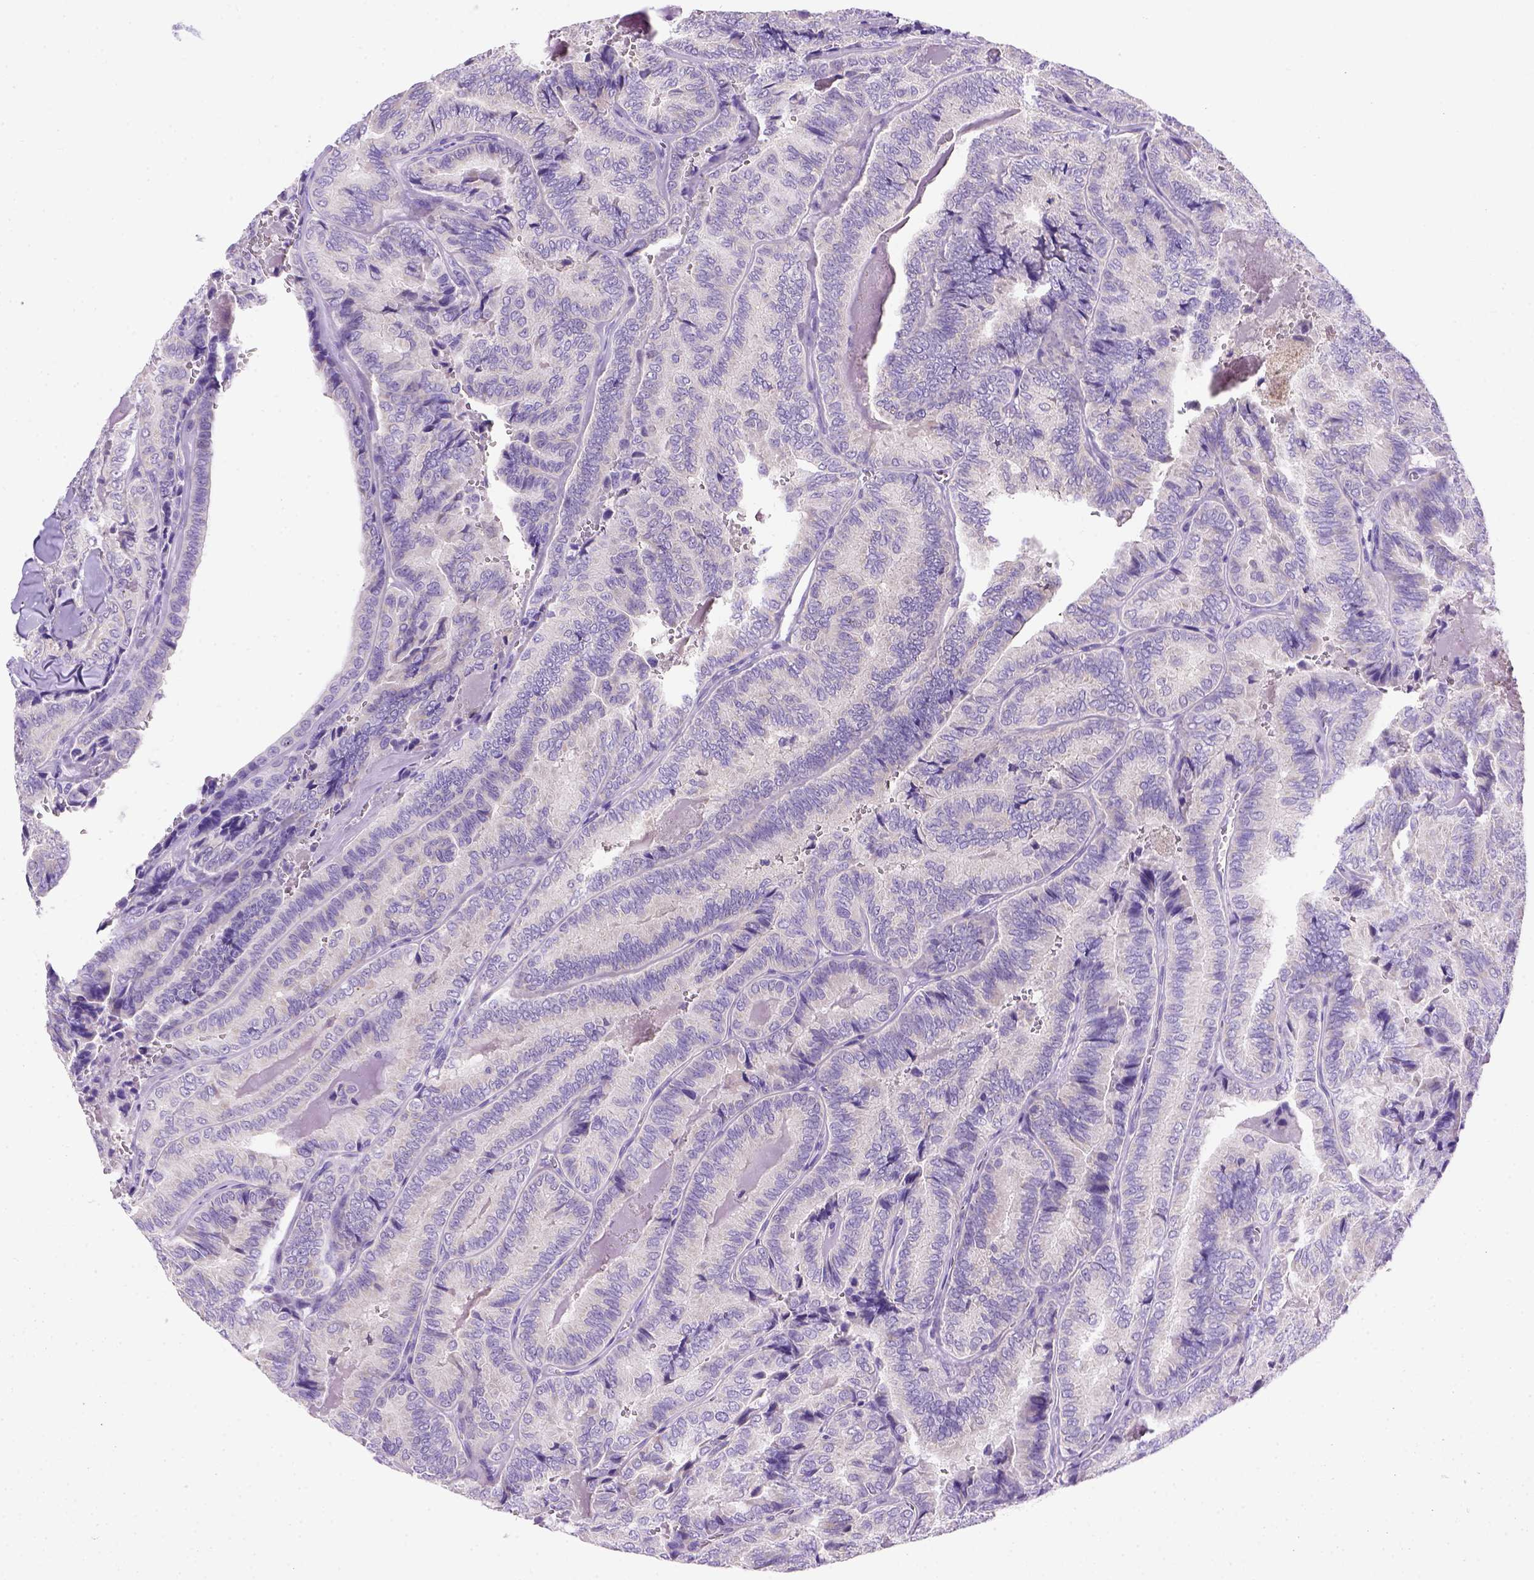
{"staining": {"intensity": "negative", "quantity": "none", "location": "none"}, "tissue": "thyroid cancer", "cell_type": "Tumor cells", "image_type": "cancer", "snomed": [{"axis": "morphology", "description": "Papillary adenocarcinoma, NOS"}, {"axis": "topography", "description": "Thyroid gland"}], "caption": "This is an immunohistochemistry photomicrograph of human papillary adenocarcinoma (thyroid). There is no staining in tumor cells.", "gene": "FOXI1", "patient": {"sex": "female", "age": 75}}